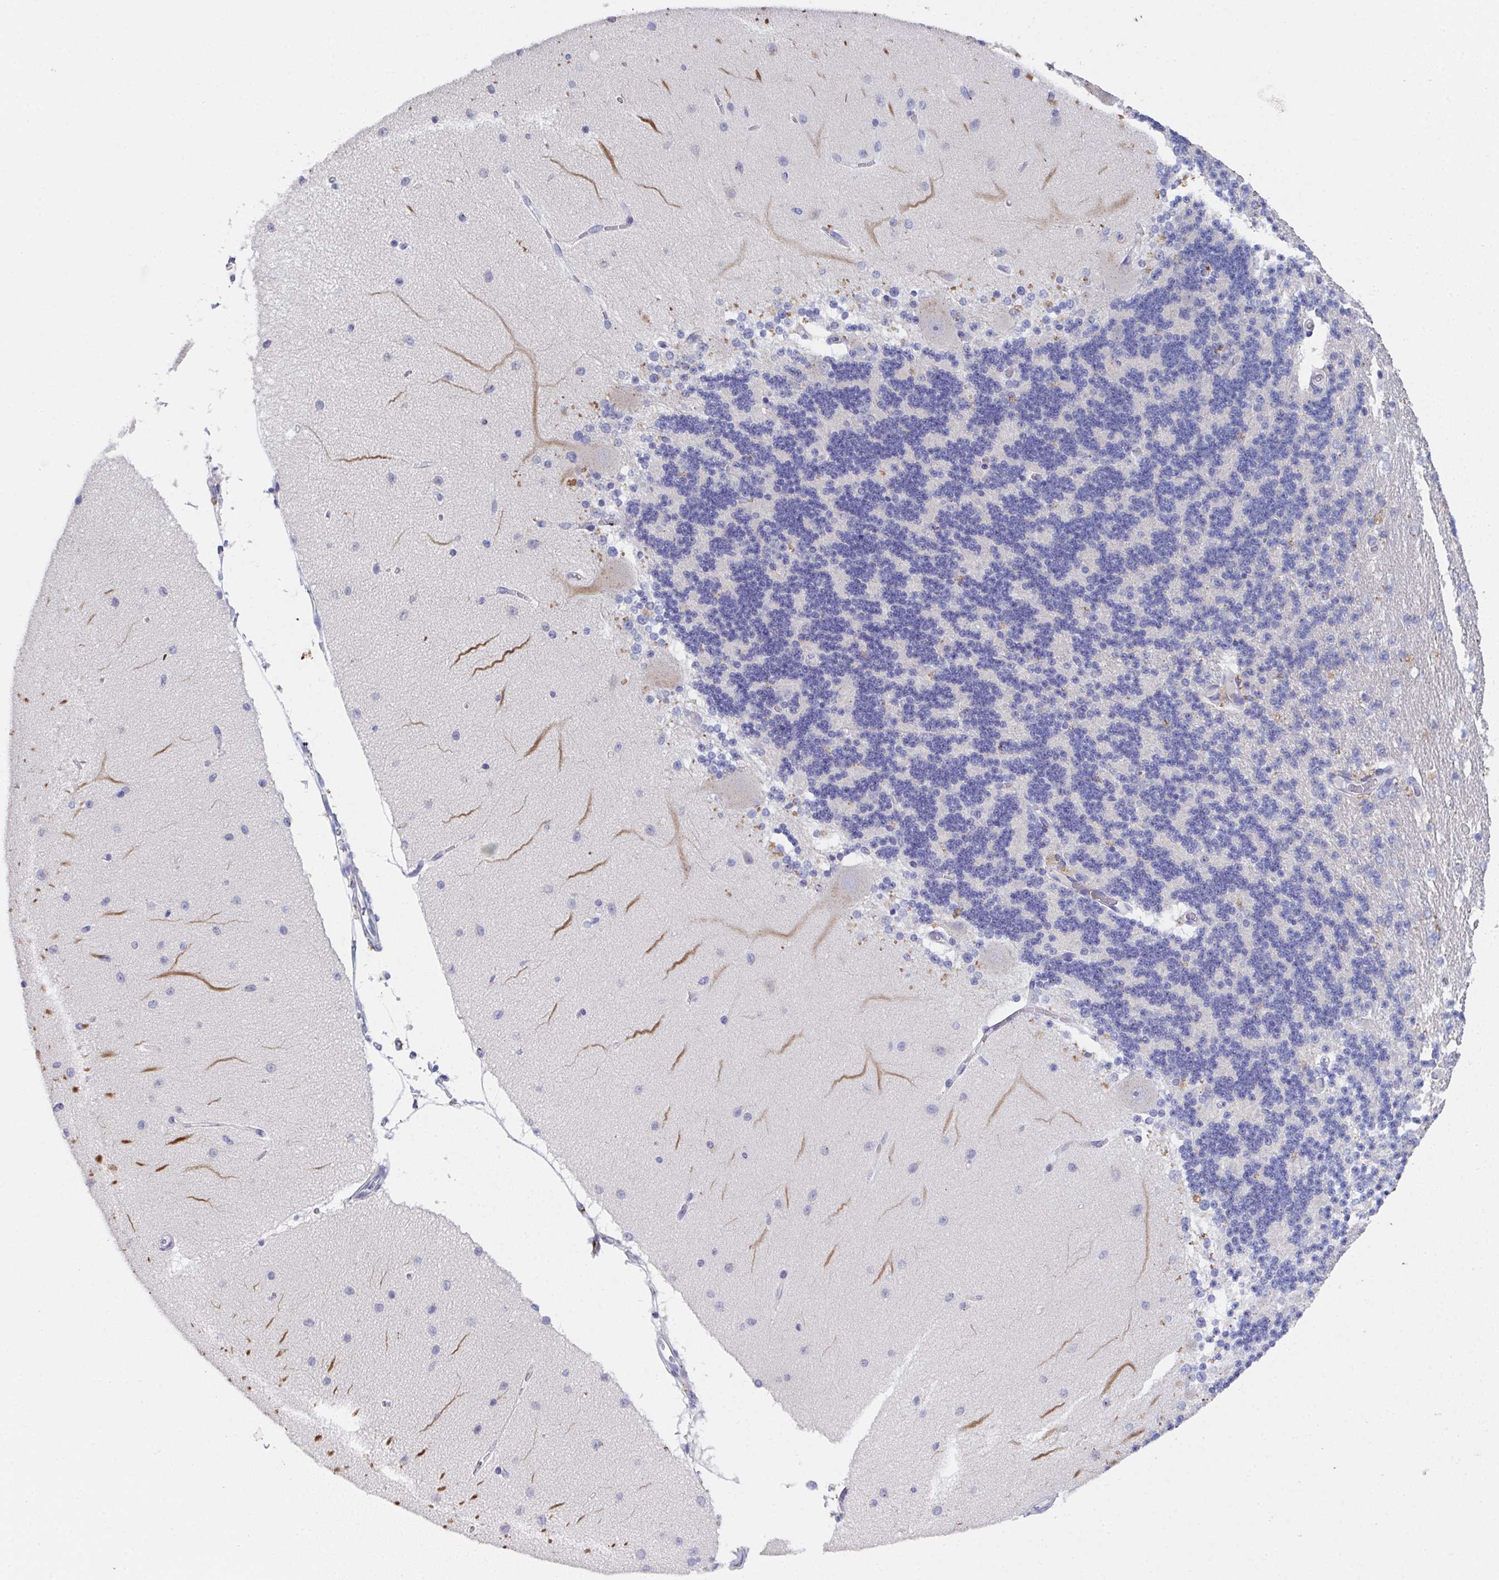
{"staining": {"intensity": "negative", "quantity": "none", "location": "none"}, "tissue": "cerebellum", "cell_type": "Cells in granular layer", "image_type": "normal", "snomed": [{"axis": "morphology", "description": "Normal tissue, NOS"}, {"axis": "topography", "description": "Cerebellum"}], "caption": "Human cerebellum stained for a protein using immunohistochemistry demonstrates no positivity in cells in granular layer.", "gene": "SSC4D", "patient": {"sex": "female", "age": 54}}